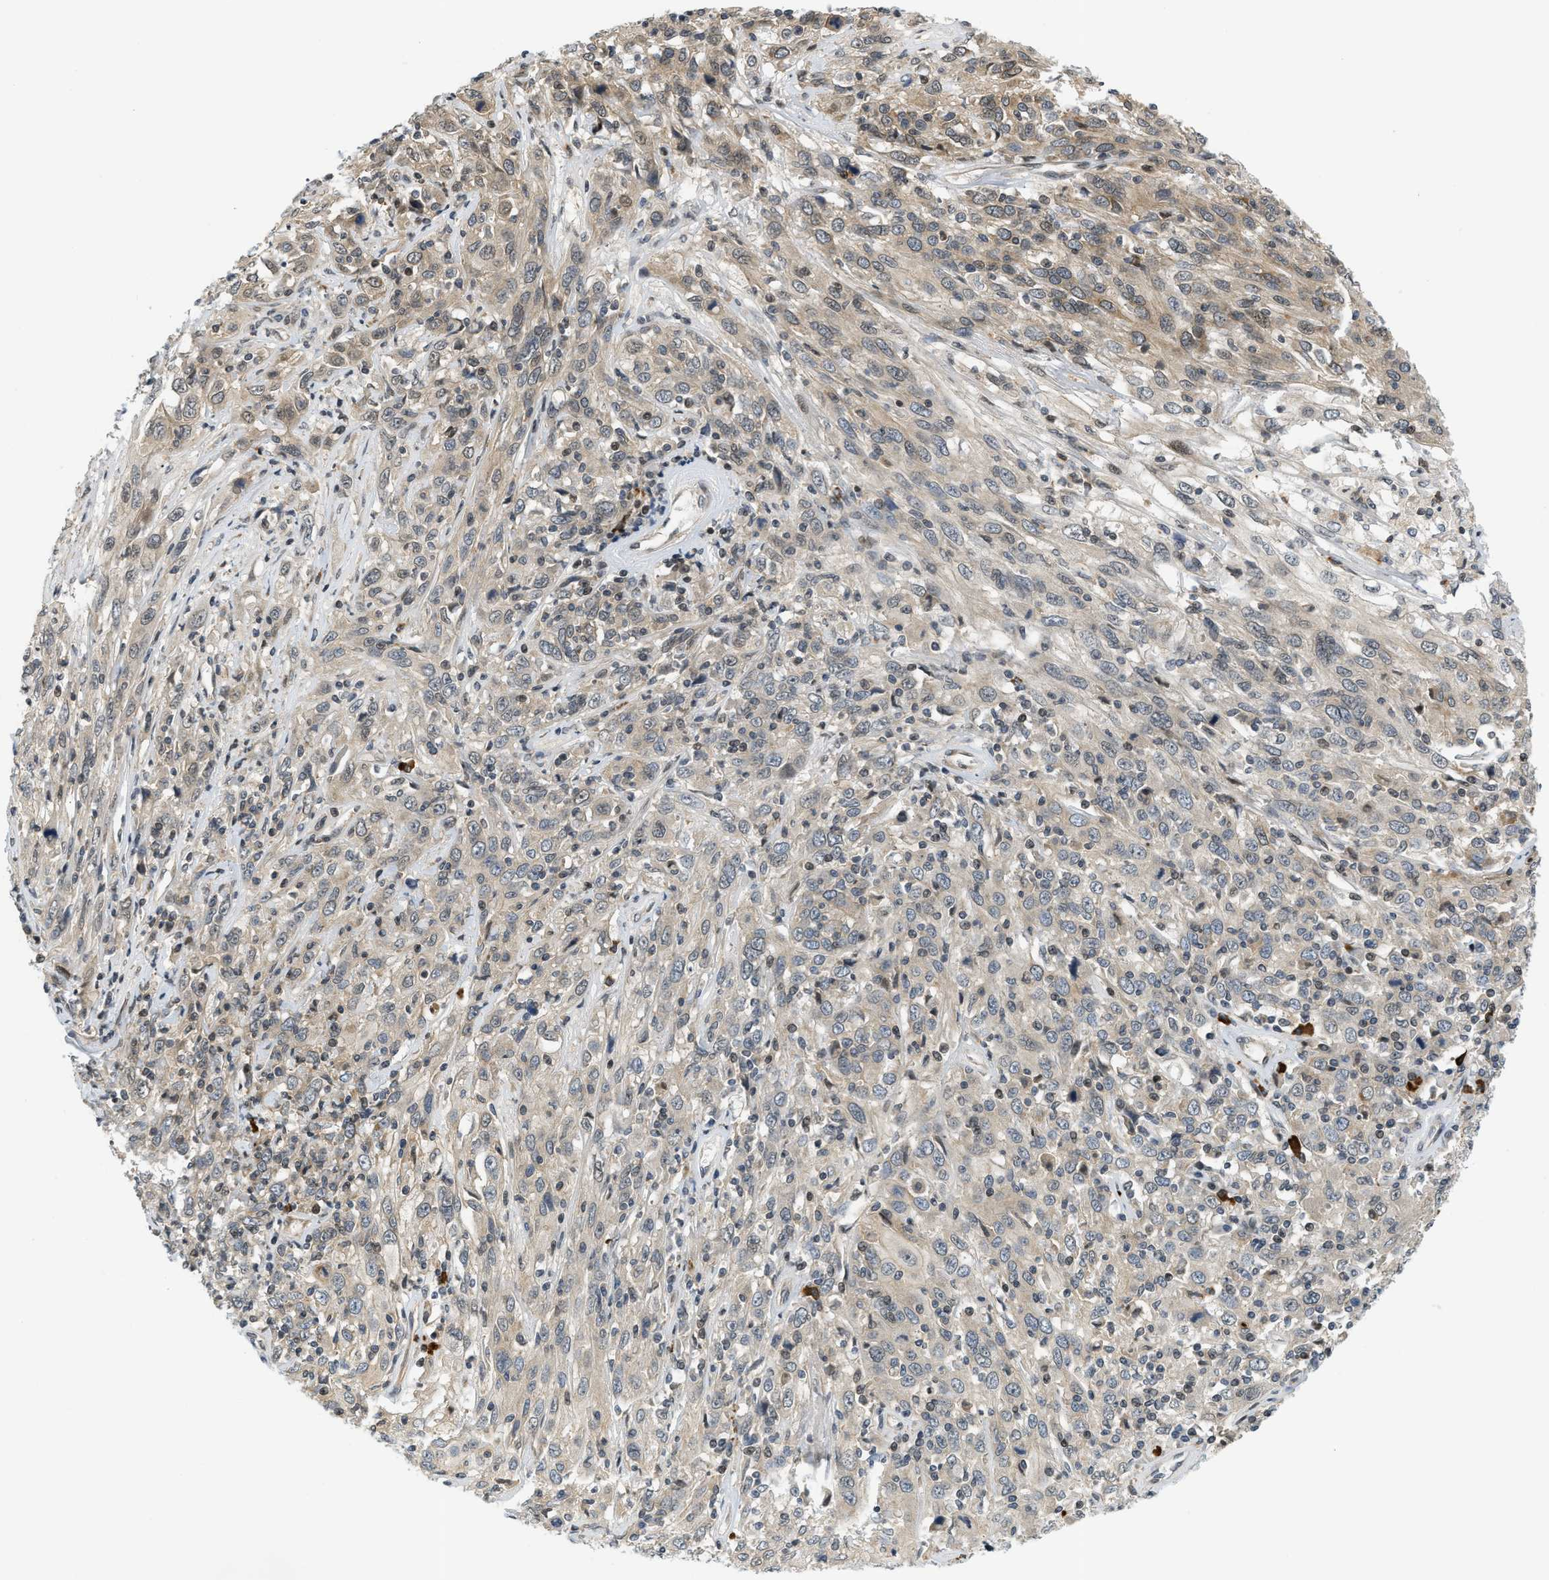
{"staining": {"intensity": "moderate", "quantity": "25%-75%", "location": "cytoplasmic/membranous"}, "tissue": "cervical cancer", "cell_type": "Tumor cells", "image_type": "cancer", "snomed": [{"axis": "morphology", "description": "Squamous cell carcinoma, NOS"}, {"axis": "topography", "description": "Cervix"}], "caption": "About 25%-75% of tumor cells in cervical squamous cell carcinoma display moderate cytoplasmic/membranous protein expression as visualized by brown immunohistochemical staining.", "gene": "KMT2A", "patient": {"sex": "female", "age": 46}}